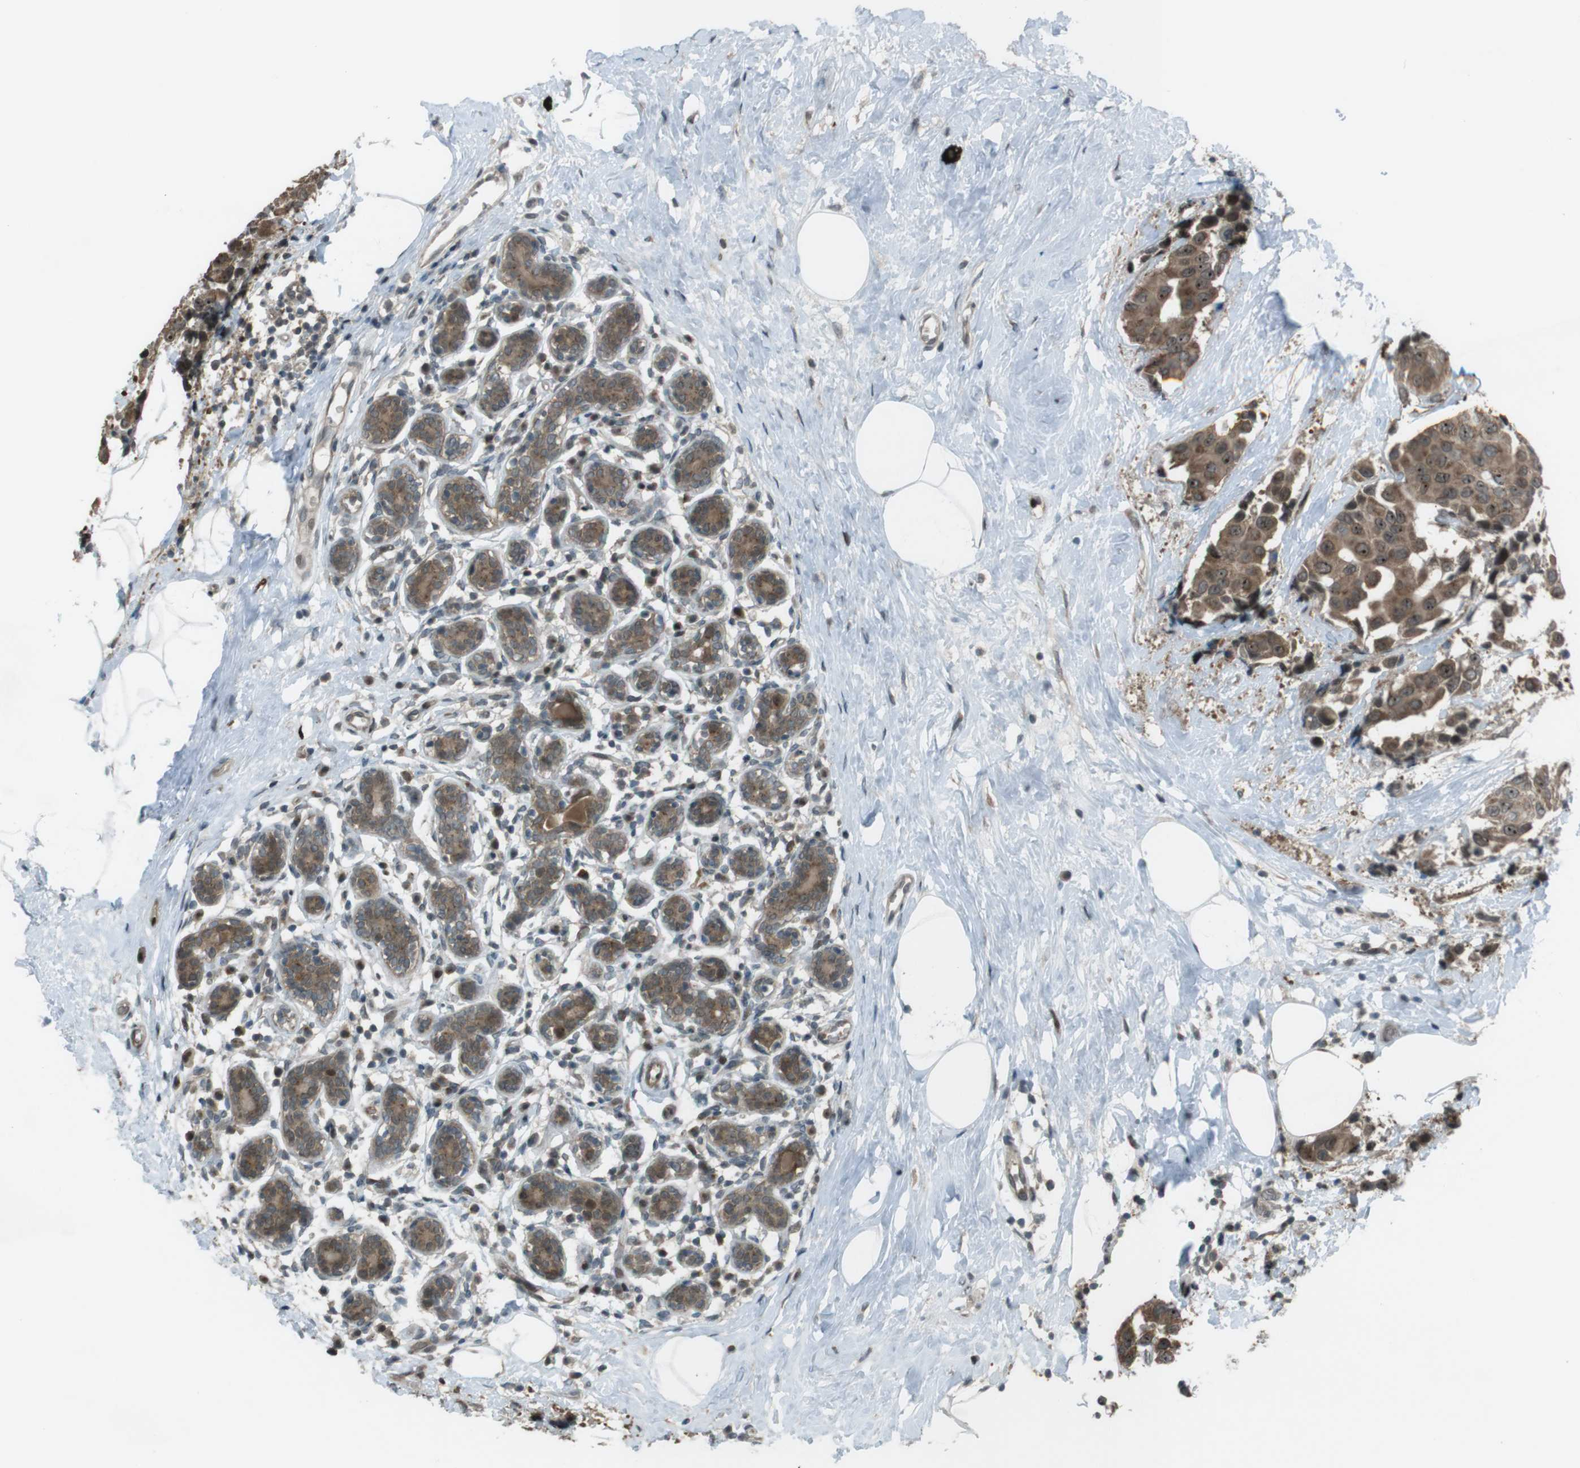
{"staining": {"intensity": "moderate", "quantity": ">75%", "location": "cytoplasmic/membranous,nuclear"}, "tissue": "breast cancer", "cell_type": "Tumor cells", "image_type": "cancer", "snomed": [{"axis": "morphology", "description": "Normal tissue, NOS"}, {"axis": "morphology", "description": "Duct carcinoma"}, {"axis": "topography", "description": "Breast"}], "caption": "Tumor cells exhibit medium levels of moderate cytoplasmic/membranous and nuclear expression in approximately >75% of cells in intraductal carcinoma (breast).", "gene": "SLITRK5", "patient": {"sex": "female", "age": 39}}